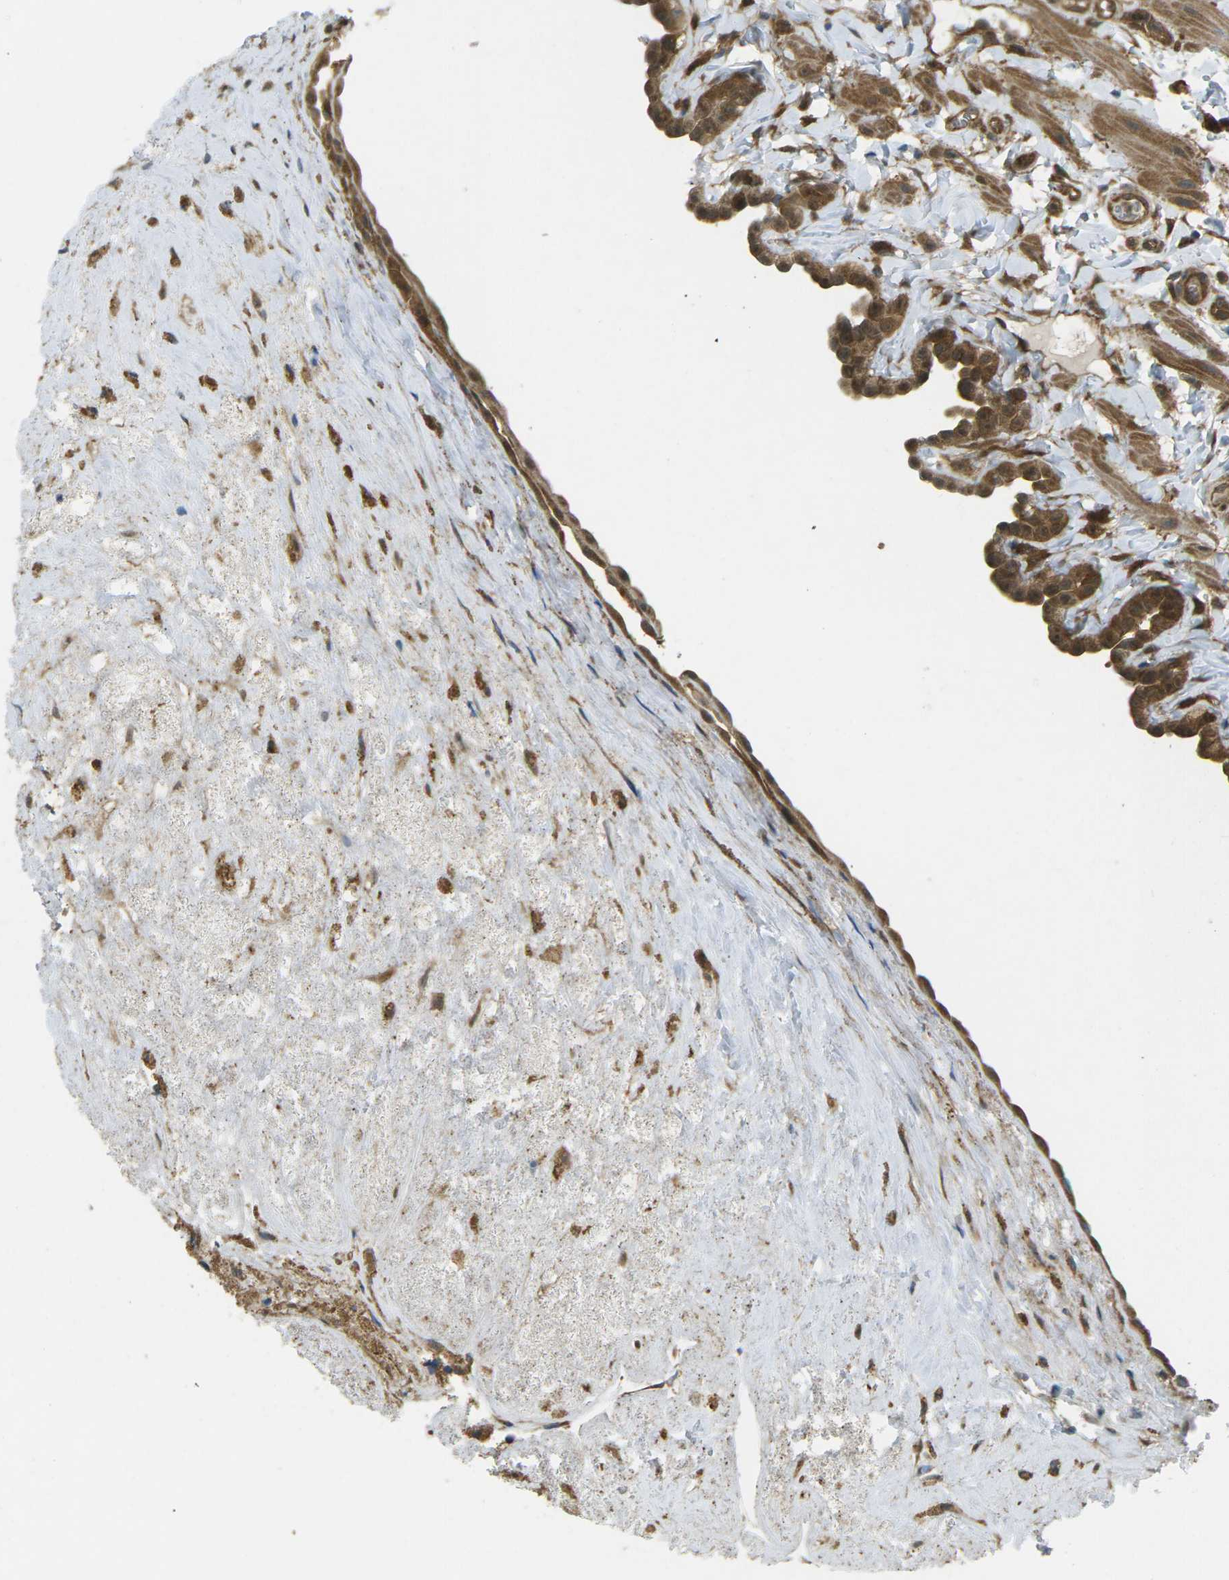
{"staining": {"intensity": "strong", "quantity": ">75%", "location": "cytoplasmic/membranous"}, "tissue": "fallopian tube", "cell_type": "Glandular cells", "image_type": "normal", "snomed": [{"axis": "morphology", "description": "Normal tissue, NOS"}, {"axis": "topography", "description": "Fallopian tube"}, {"axis": "topography", "description": "Placenta"}], "caption": "The histopathology image exhibits staining of unremarkable fallopian tube, revealing strong cytoplasmic/membranous protein staining (brown color) within glandular cells.", "gene": "CHMP3", "patient": {"sex": "female", "age": 34}}